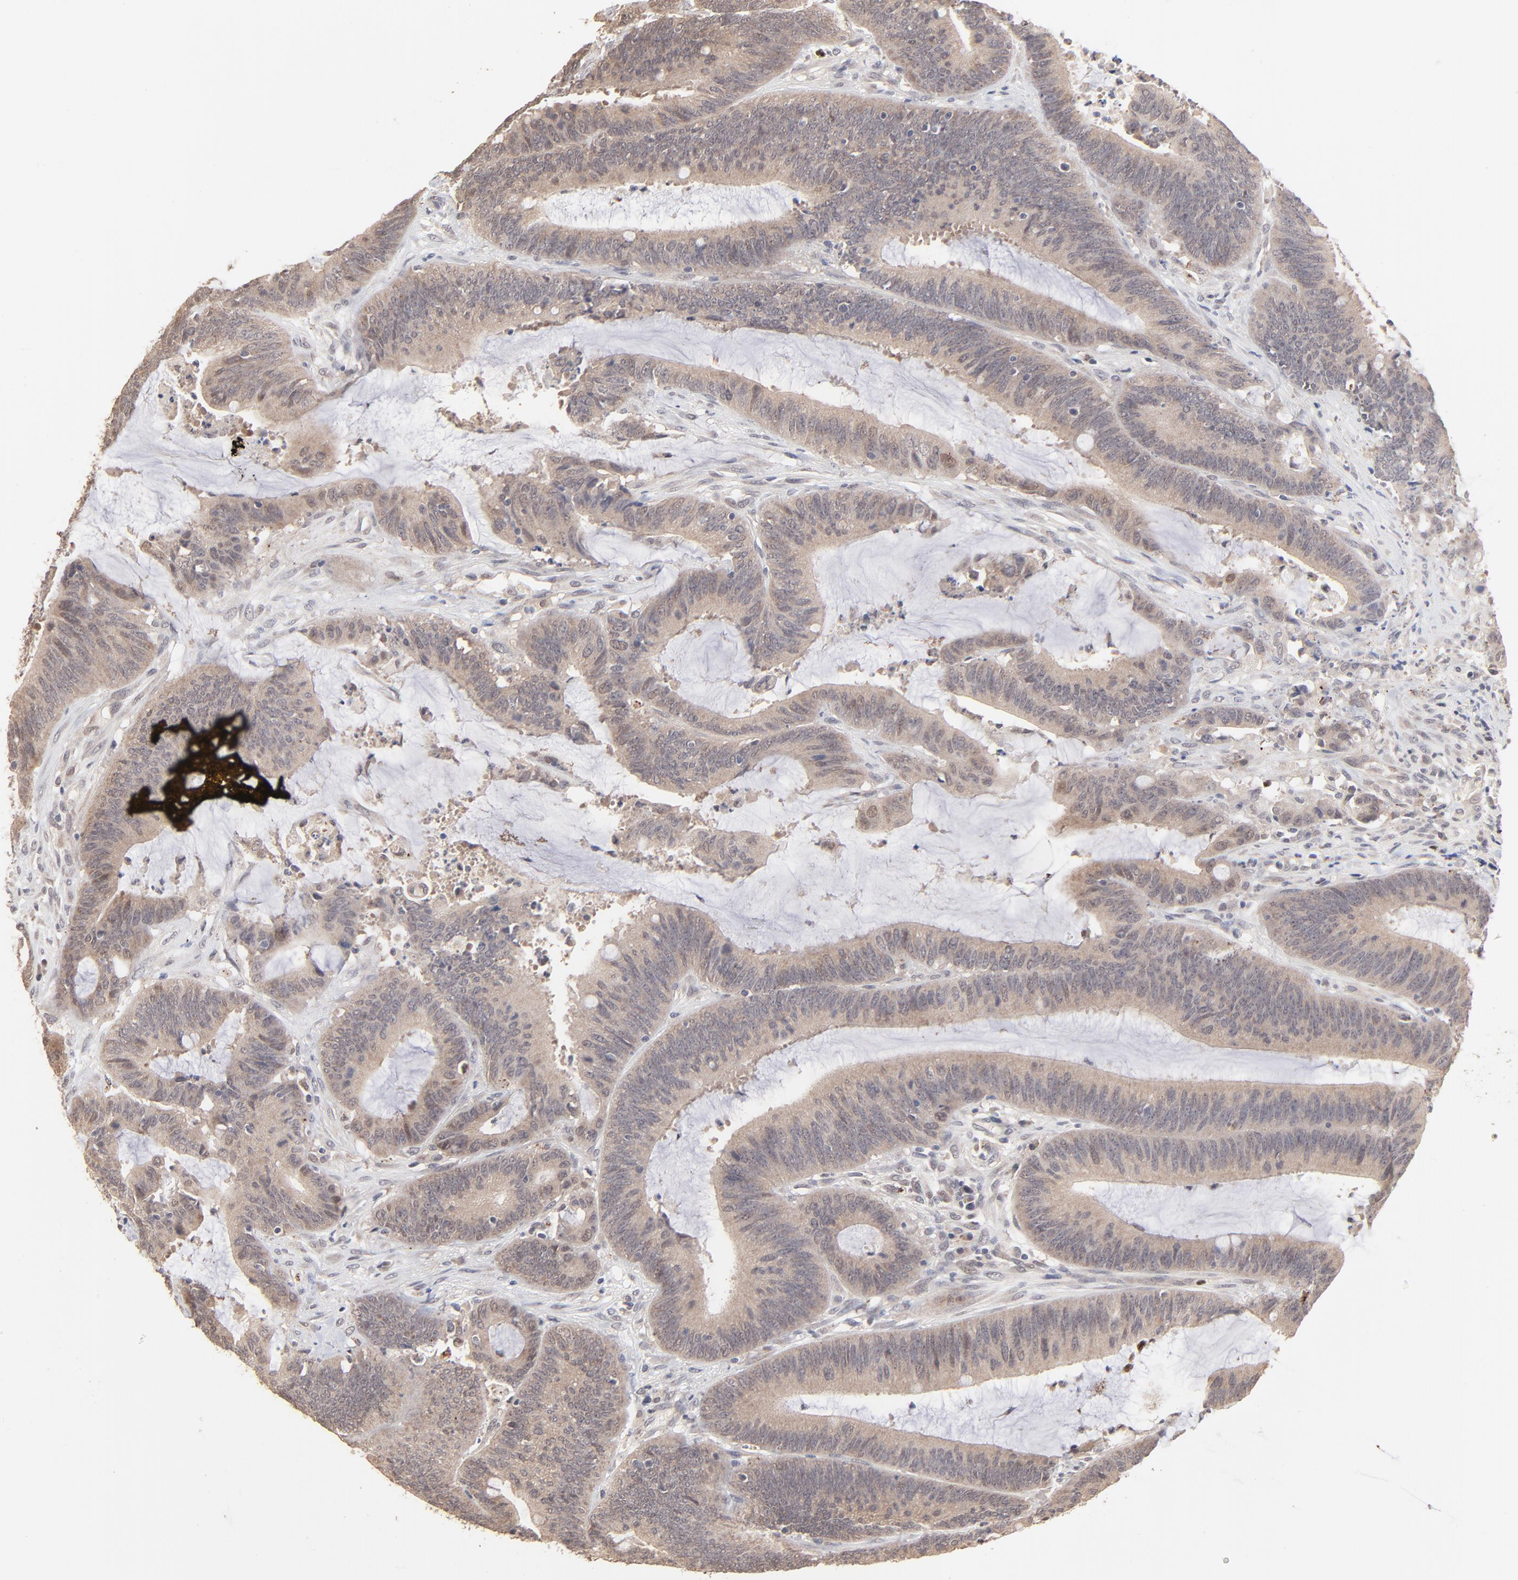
{"staining": {"intensity": "moderate", "quantity": "25%-75%", "location": "cytoplasmic/membranous"}, "tissue": "colorectal cancer", "cell_type": "Tumor cells", "image_type": "cancer", "snomed": [{"axis": "morphology", "description": "Adenocarcinoma, NOS"}, {"axis": "topography", "description": "Rectum"}], "caption": "Immunohistochemical staining of colorectal cancer demonstrates medium levels of moderate cytoplasmic/membranous protein staining in approximately 25%-75% of tumor cells. (Brightfield microscopy of DAB IHC at high magnification).", "gene": "MSL2", "patient": {"sex": "female", "age": 66}}